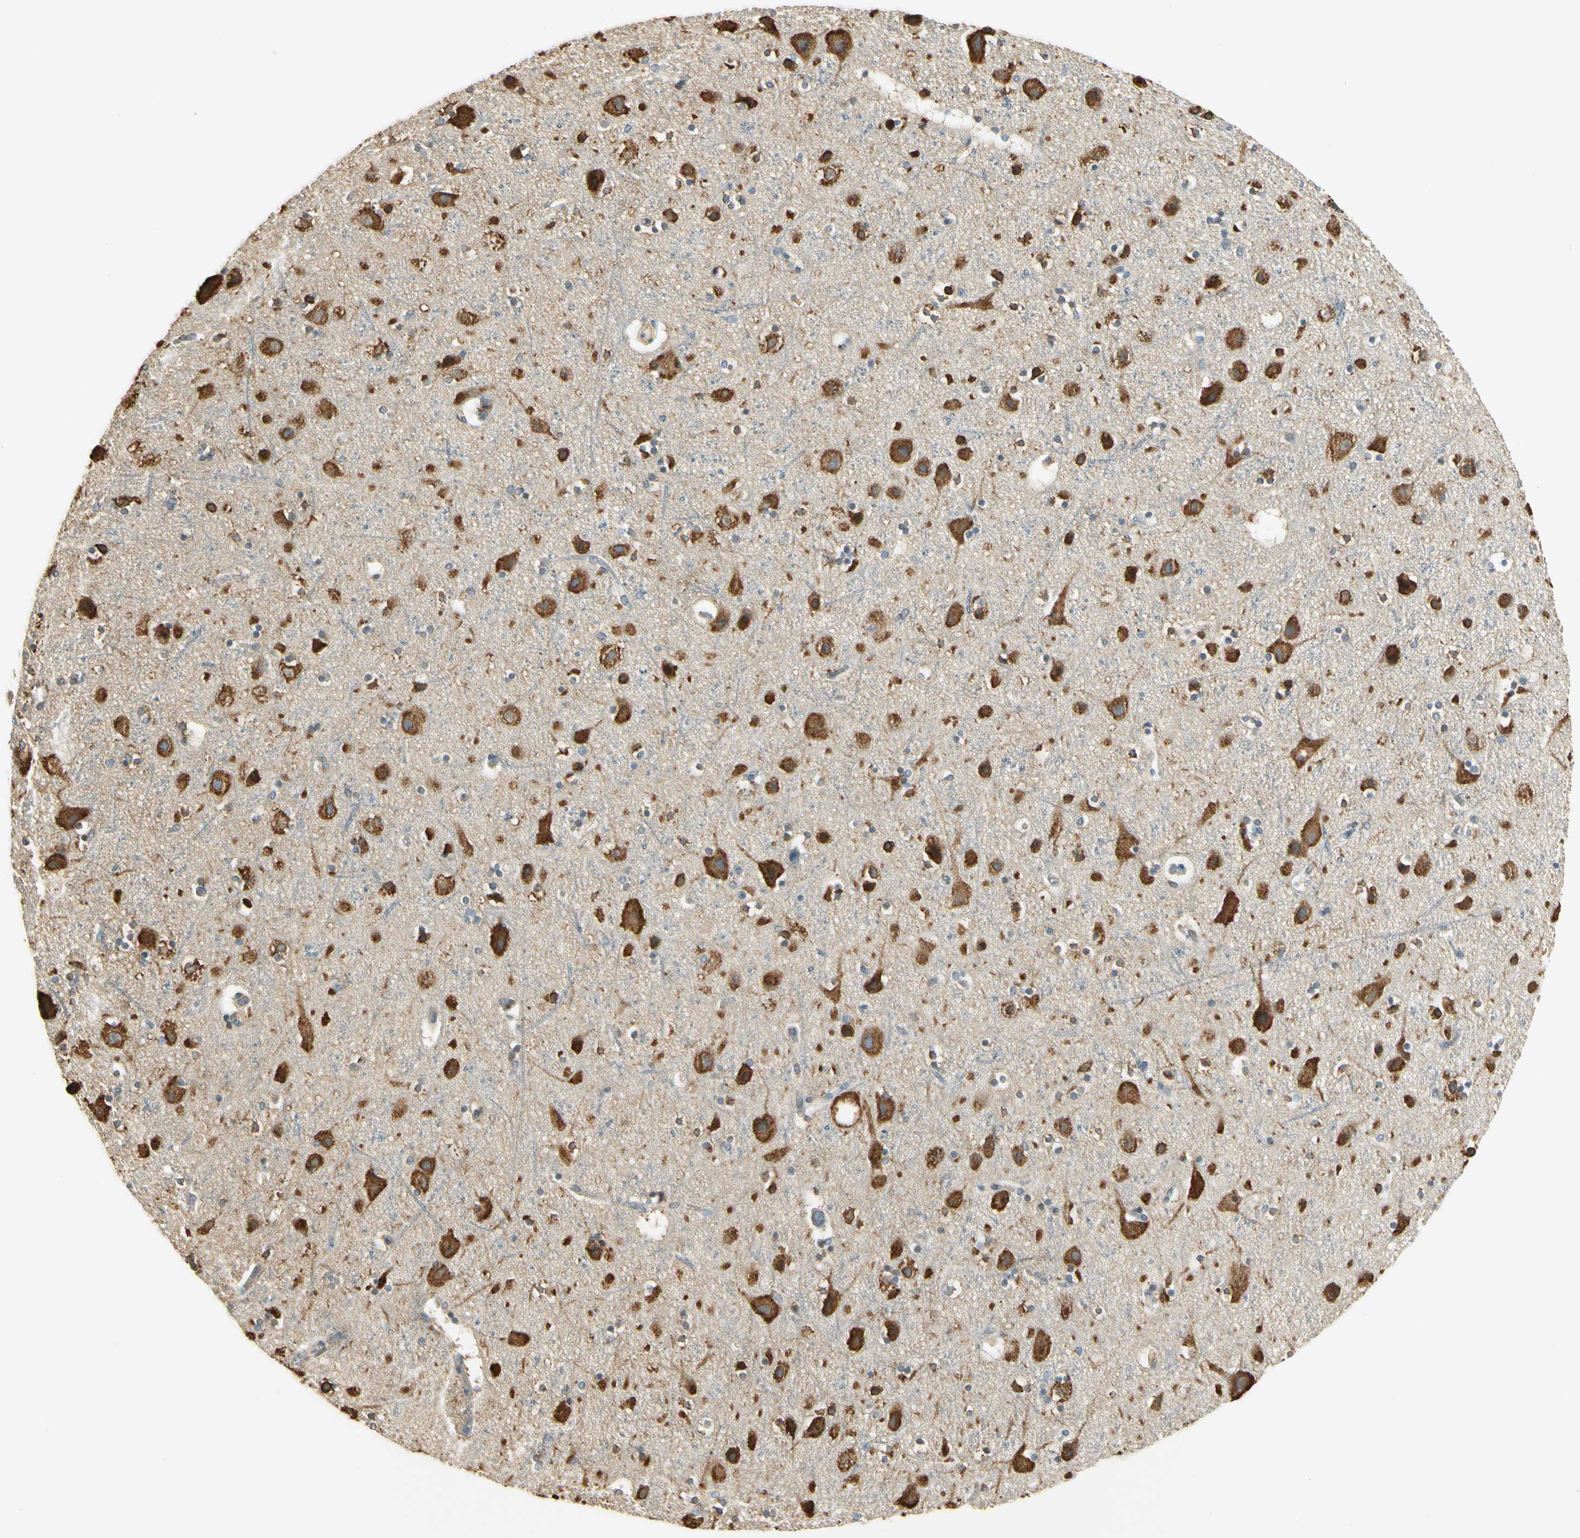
{"staining": {"intensity": "negative", "quantity": "none", "location": "none"}, "tissue": "cerebral cortex", "cell_type": "Endothelial cells", "image_type": "normal", "snomed": [{"axis": "morphology", "description": "Normal tissue, NOS"}, {"axis": "topography", "description": "Cerebral cortex"}], "caption": "Endothelial cells are negative for brown protein staining in unremarkable cerebral cortex. The staining was performed using DAB (3,3'-diaminobenzidine) to visualize the protein expression in brown, while the nuclei were stained in blue with hematoxylin (Magnification: 20x).", "gene": "IGDCC4", "patient": {"sex": "male", "age": 45}}